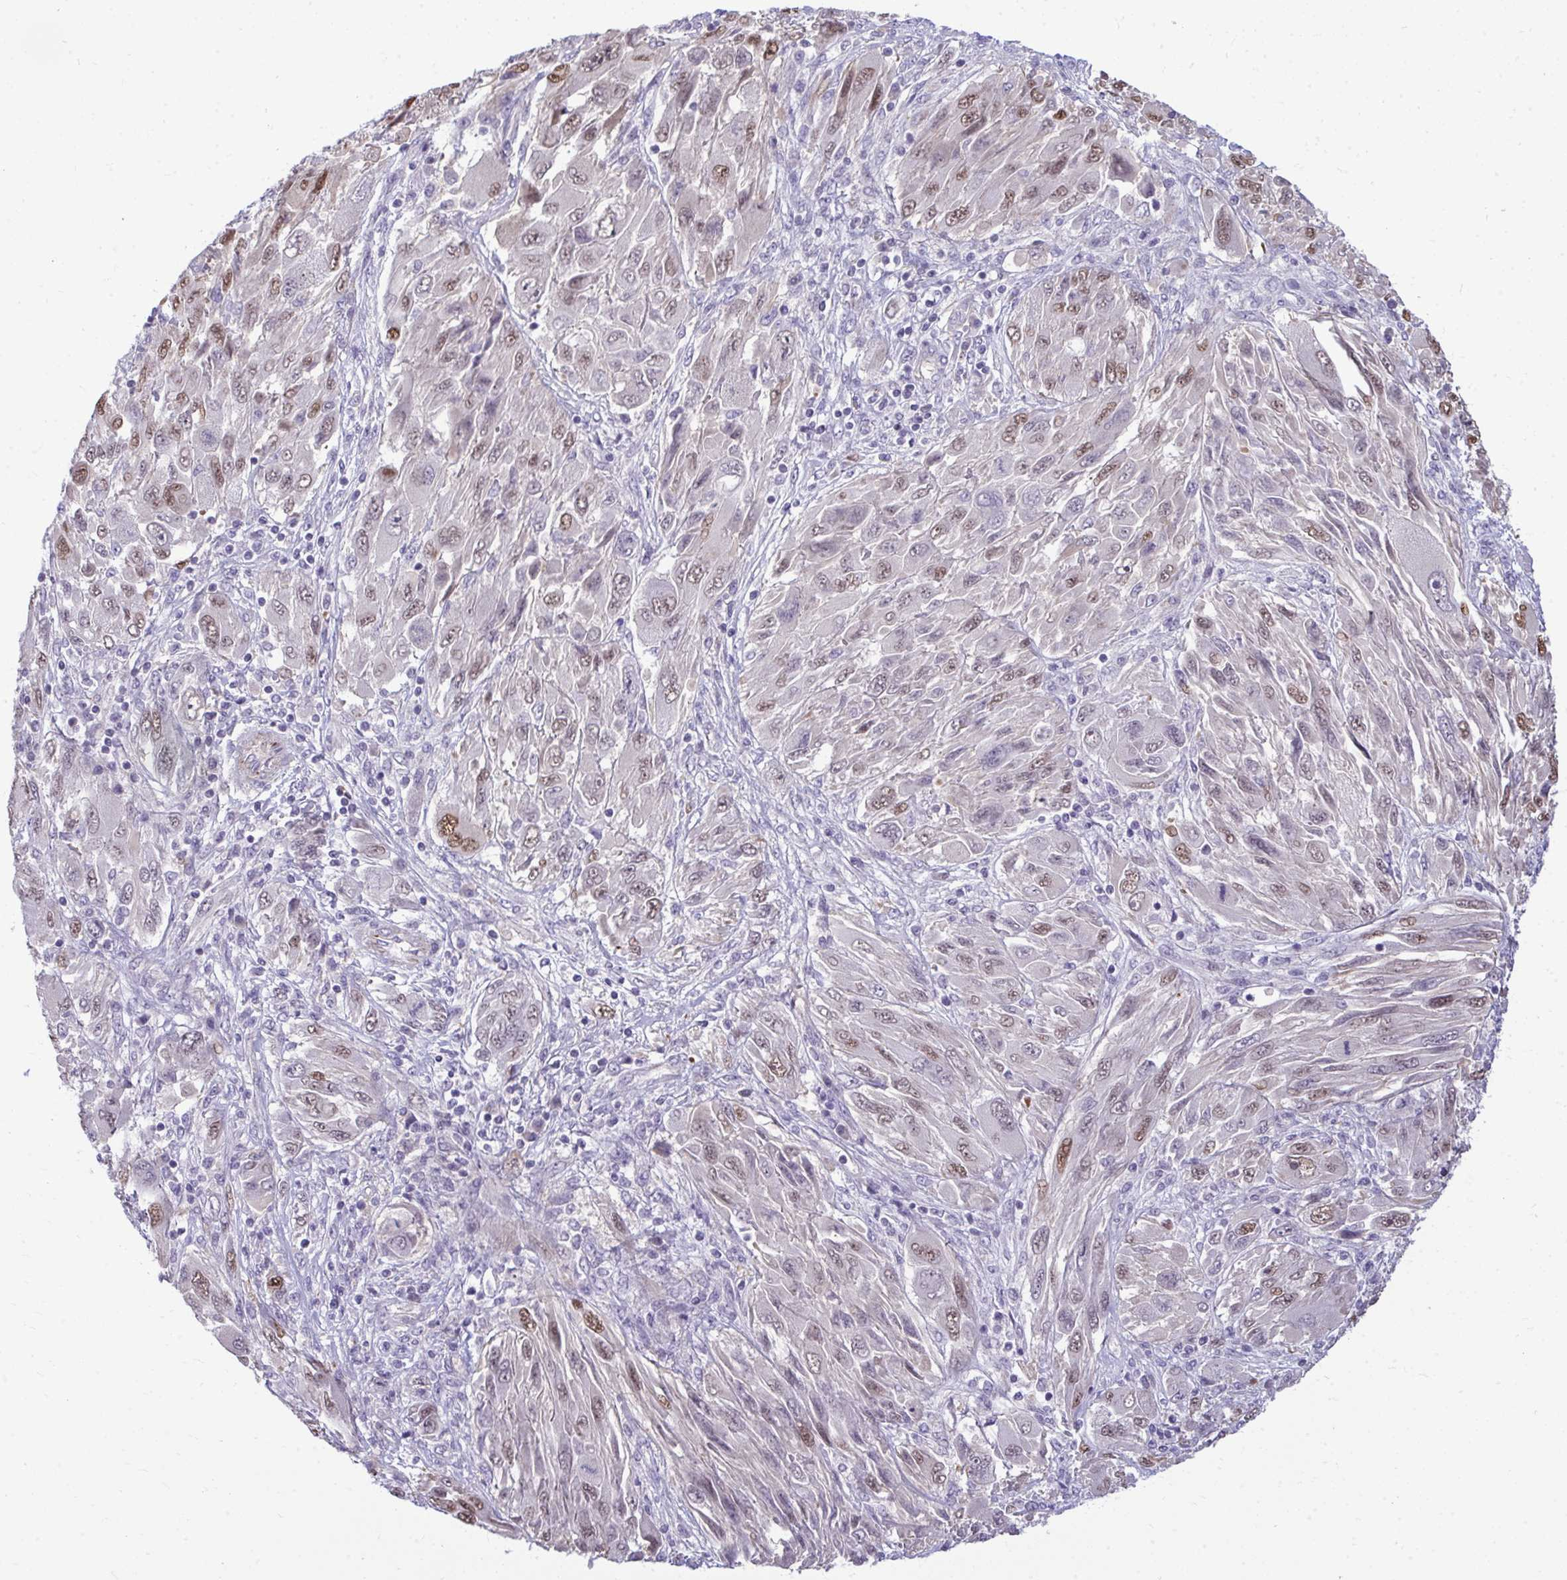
{"staining": {"intensity": "moderate", "quantity": "25%-75%", "location": "nuclear"}, "tissue": "melanoma", "cell_type": "Tumor cells", "image_type": "cancer", "snomed": [{"axis": "morphology", "description": "Malignant melanoma, NOS"}, {"axis": "topography", "description": "Skin"}], "caption": "IHC staining of malignant melanoma, which displays medium levels of moderate nuclear staining in about 25%-75% of tumor cells indicating moderate nuclear protein expression. The staining was performed using DAB (brown) for protein detection and nuclei were counterstained in hematoxylin (blue).", "gene": "SLC14A1", "patient": {"sex": "female", "age": 91}}